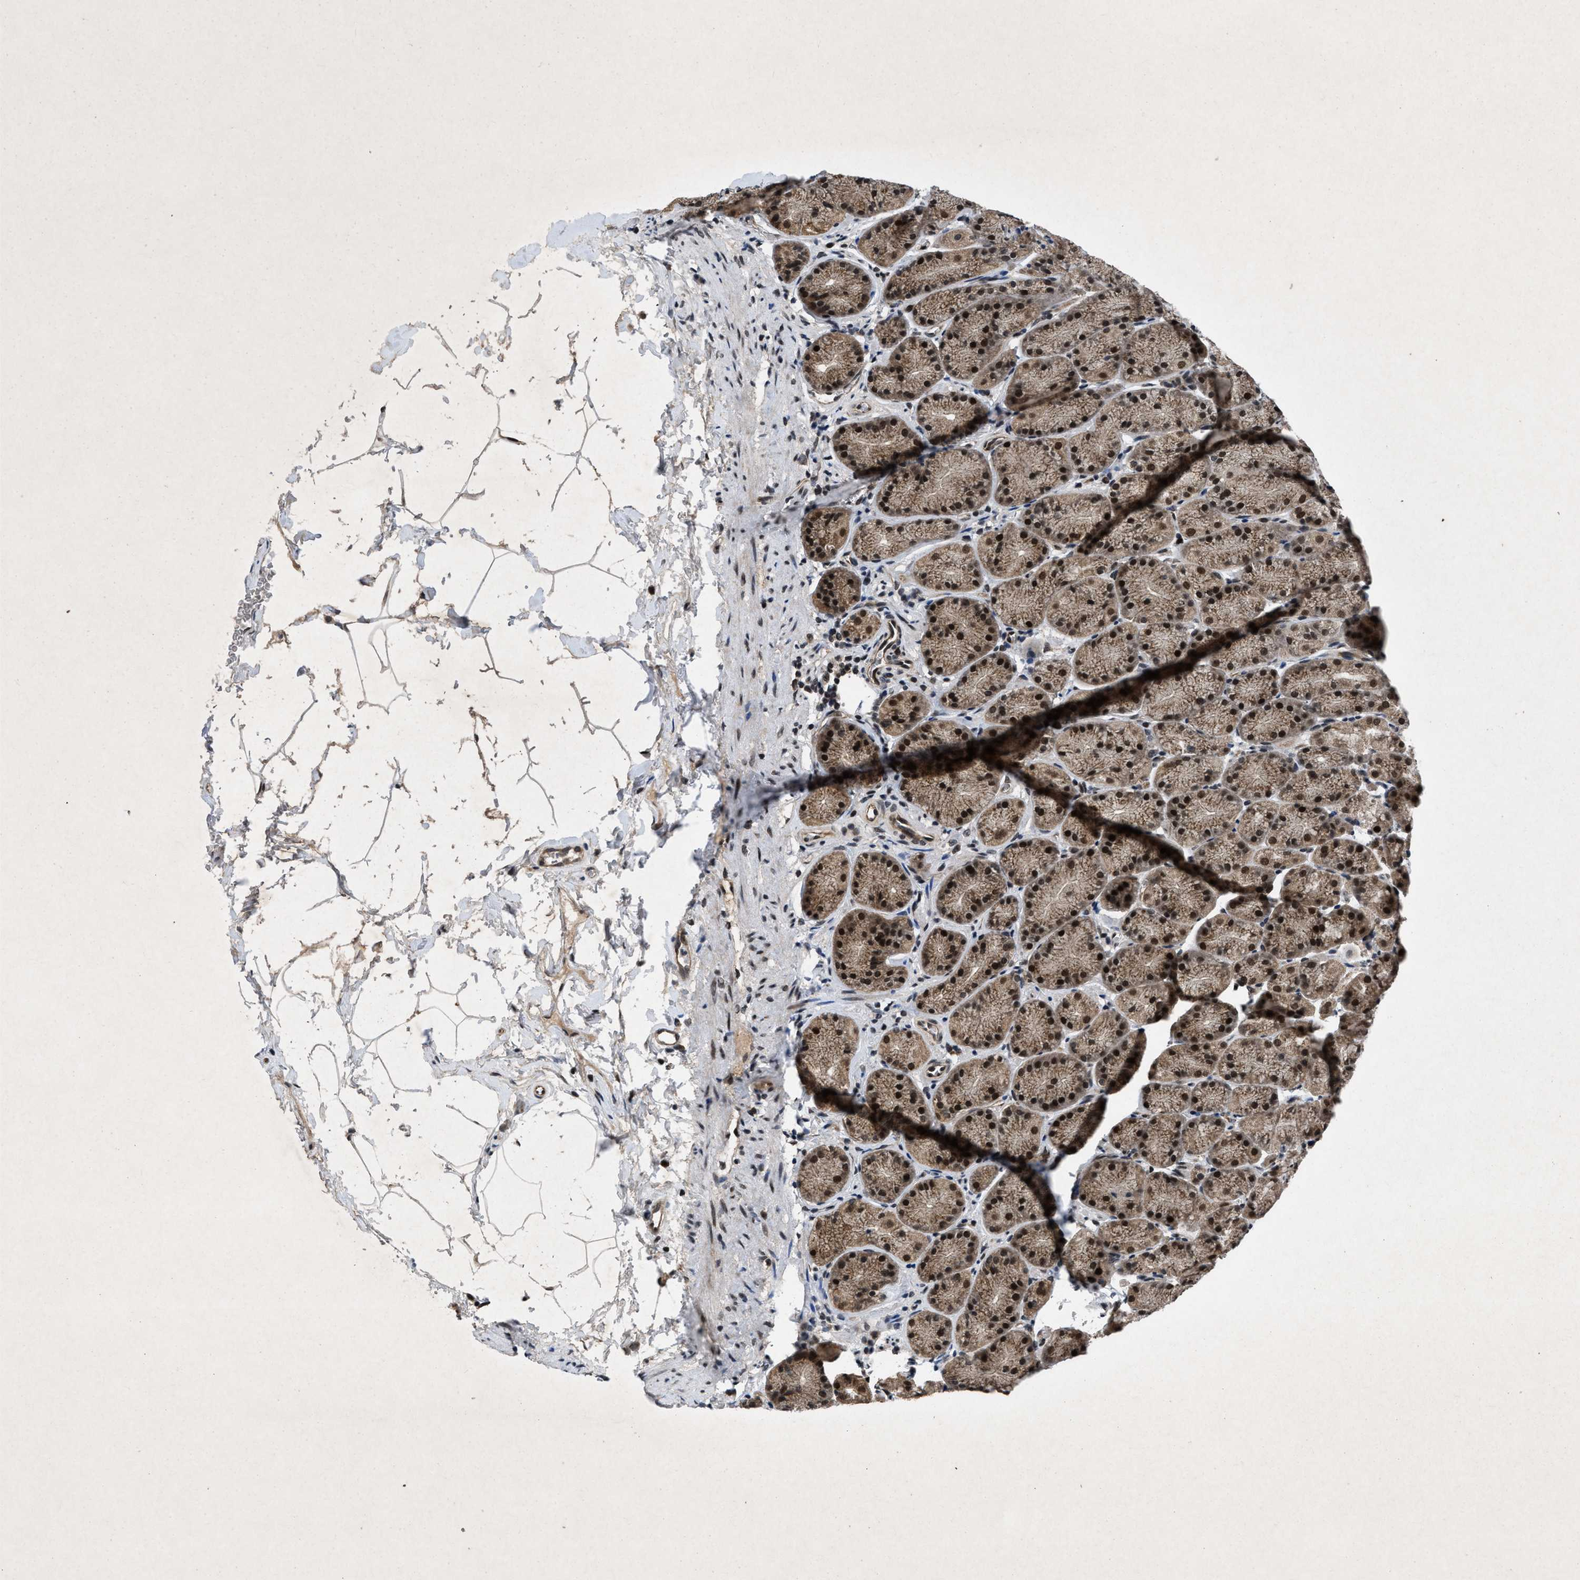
{"staining": {"intensity": "moderate", "quantity": ">75%", "location": "cytoplasmic/membranous,nuclear"}, "tissue": "stomach", "cell_type": "Glandular cells", "image_type": "normal", "snomed": [{"axis": "morphology", "description": "Normal tissue, NOS"}, {"axis": "topography", "description": "Stomach"}], "caption": "Human stomach stained for a protein (brown) shows moderate cytoplasmic/membranous,nuclear positive staining in approximately >75% of glandular cells.", "gene": "ZNHIT1", "patient": {"sex": "male", "age": 42}}